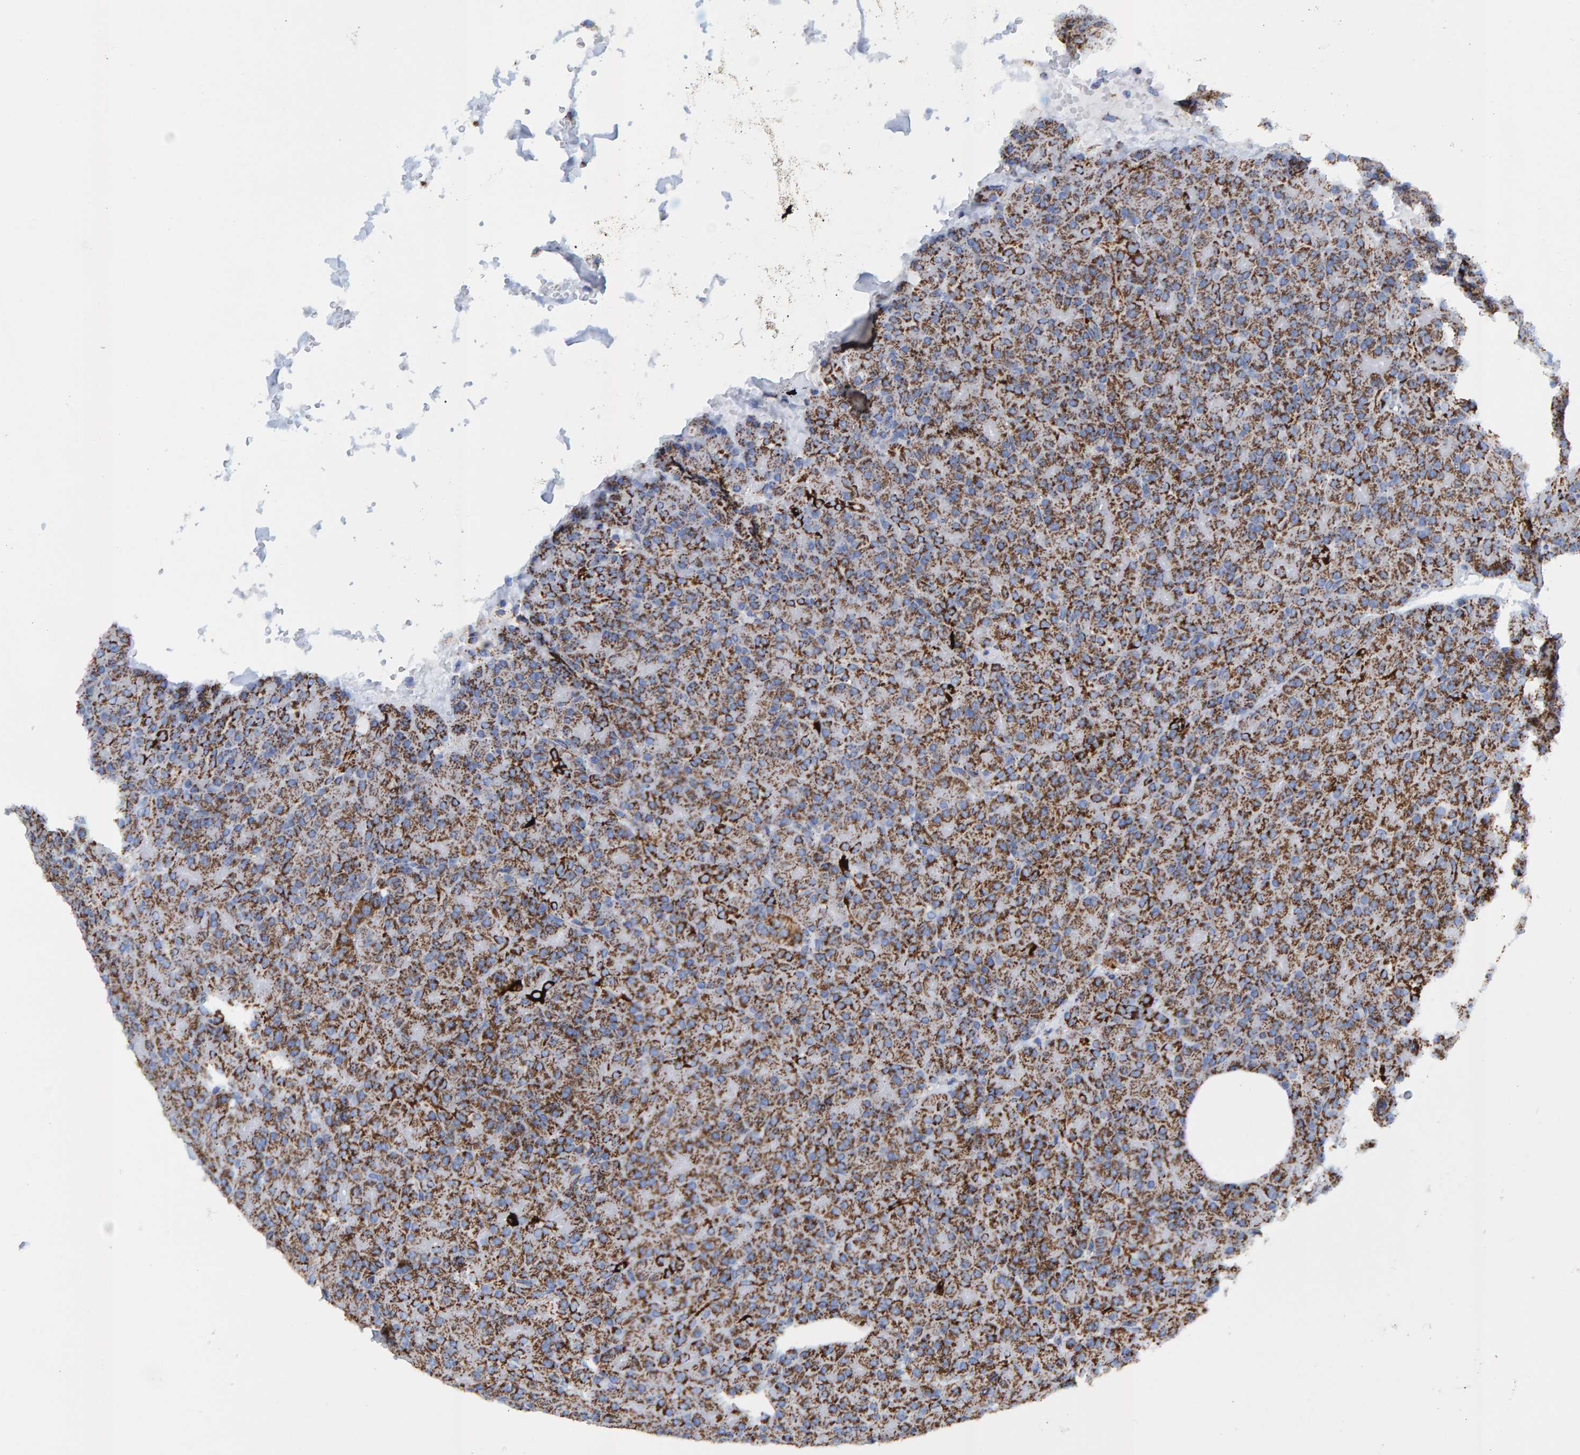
{"staining": {"intensity": "moderate", "quantity": ">75%", "location": "cytoplasmic/membranous"}, "tissue": "pancreas", "cell_type": "Exocrine glandular cells", "image_type": "normal", "snomed": [{"axis": "morphology", "description": "Normal tissue, NOS"}, {"axis": "topography", "description": "Pancreas"}], "caption": "IHC of unremarkable pancreas reveals medium levels of moderate cytoplasmic/membranous positivity in about >75% of exocrine glandular cells. (IHC, brightfield microscopy, high magnification).", "gene": "ENSG00000262660", "patient": {"sex": "female", "age": 43}}